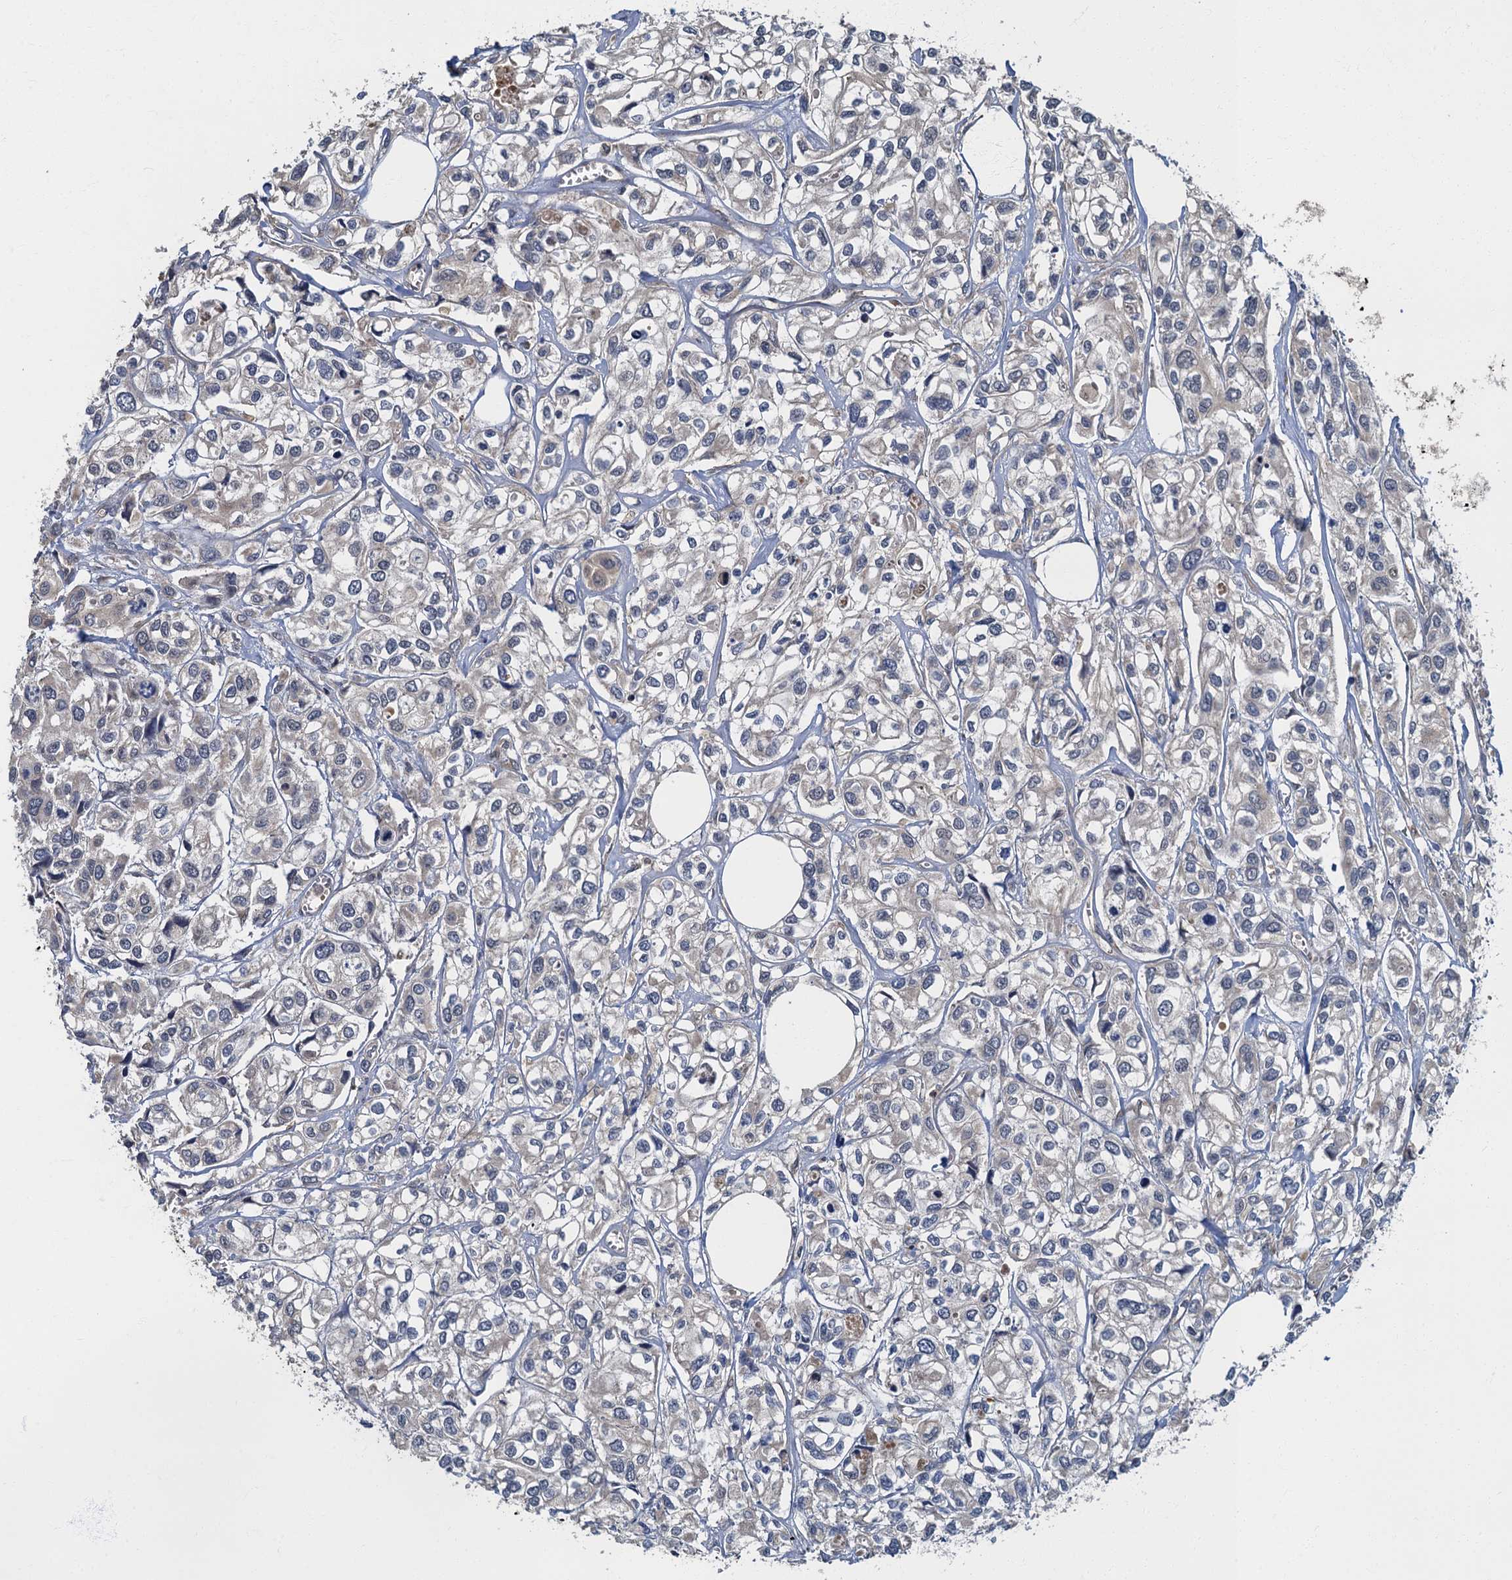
{"staining": {"intensity": "weak", "quantity": "<25%", "location": "cytoplasmic/membranous"}, "tissue": "urothelial cancer", "cell_type": "Tumor cells", "image_type": "cancer", "snomed": [{"axis": "morphology", "description": "Urothelial carcinoma, High grade"}, {"axis": "topography", "description": "Urinary bladder"}], "caption": "There is no significant positivity in tumor cells of urothelial cancer. (DAB (3,3'-diaminobenzidine) immunohistochemistry (IHC) visualized using brightfield microscopy, high magnification).", "gene": "TBCK", "patient": {"sex": "male", "age": 67}}